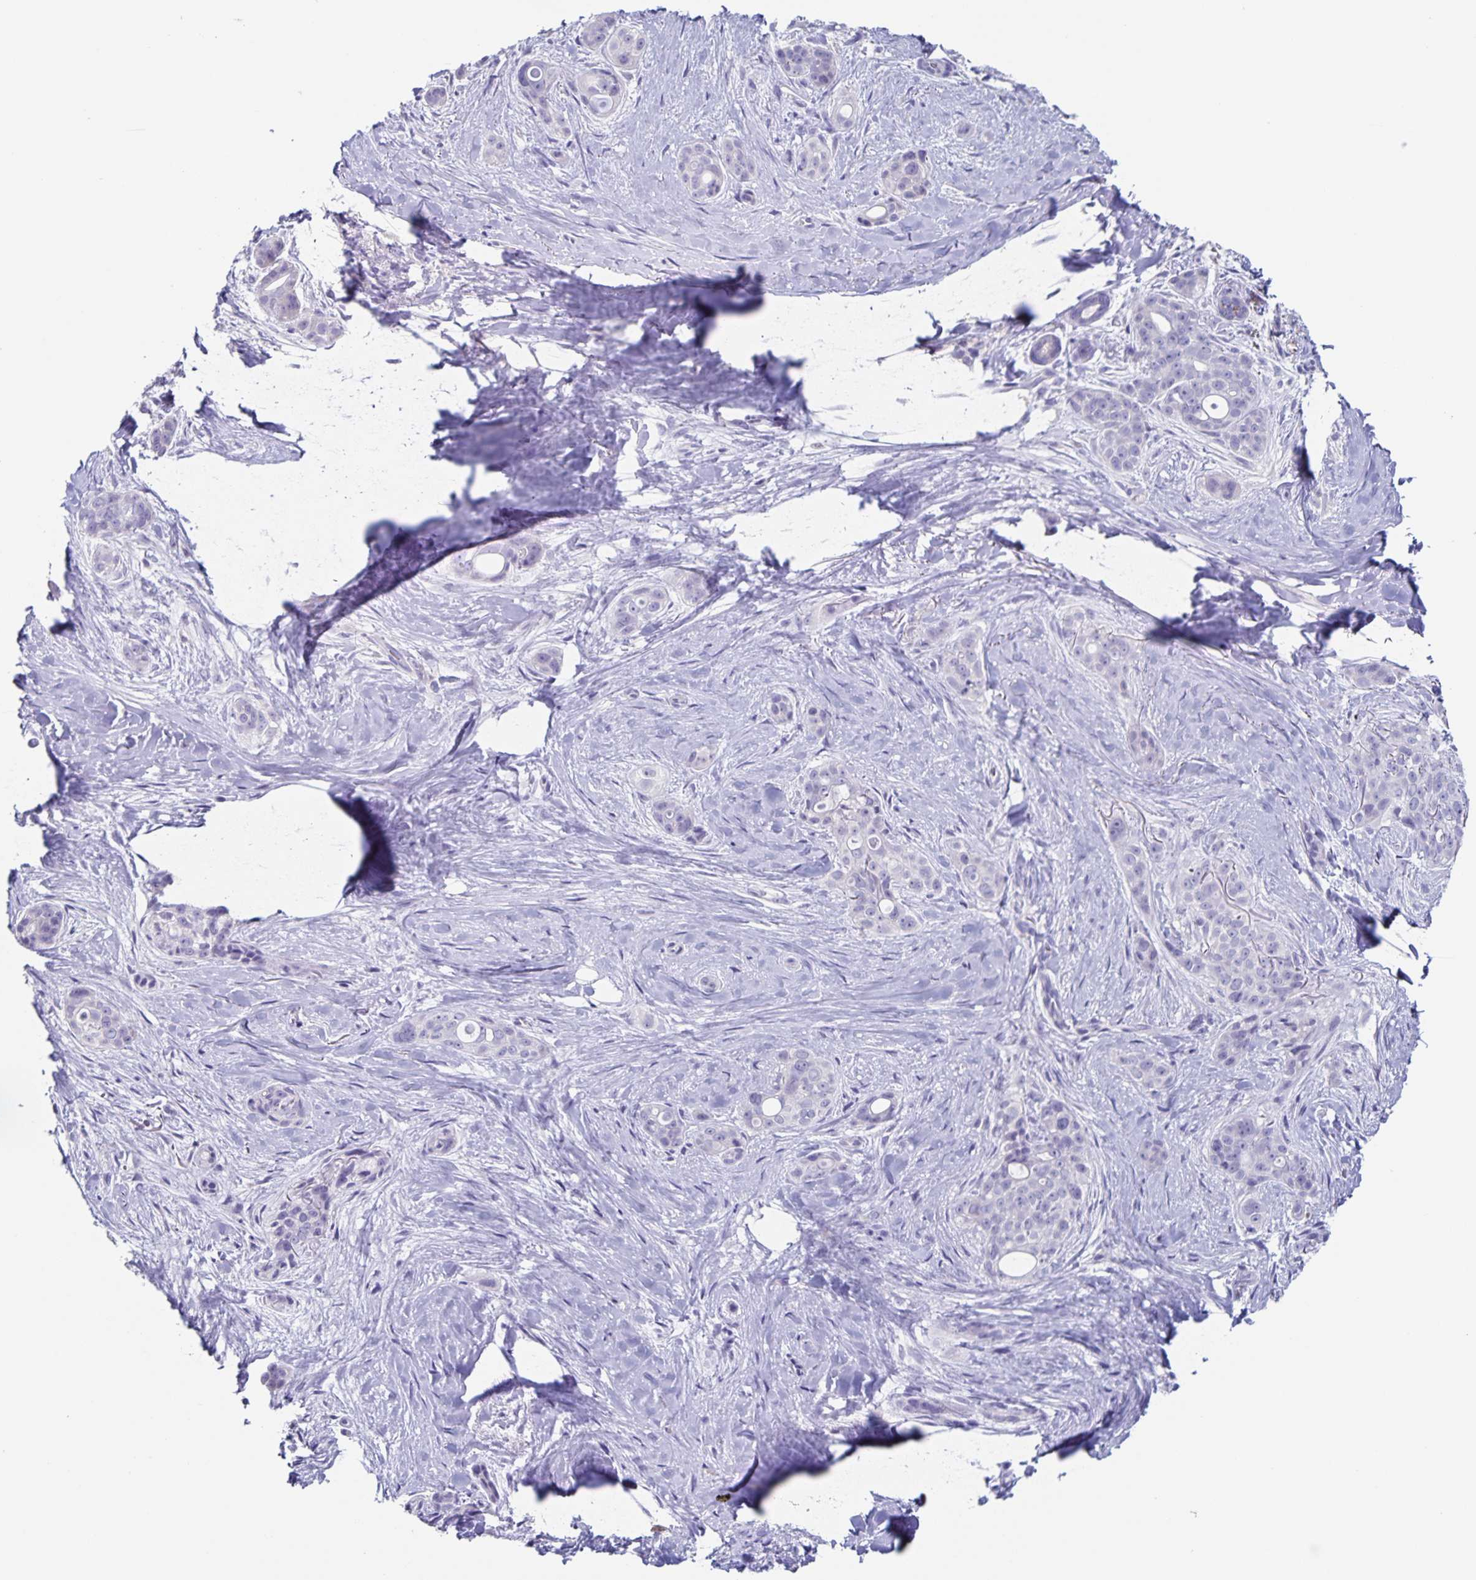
{"staining": {"intensity": "negative", "quantity": "none", "location": "none"}, "tissue": "skin cancer", "cell_type": "Tumor cells", "image_type": "cancer", "snomed": [{"axis": "morphology", "description": "Basal cell carcinoma"}, {"axis": "topography", "description": "Skin"}], "caption": "Immunohistochemistry histopathology image of neoplastic tissue: skin cancer (basal cell carcinoma) stained with DAB displays no significant protein positivity in tumor cells.", "gene": "RPL36A", "patient": {"sex": "female", "age": 79}}